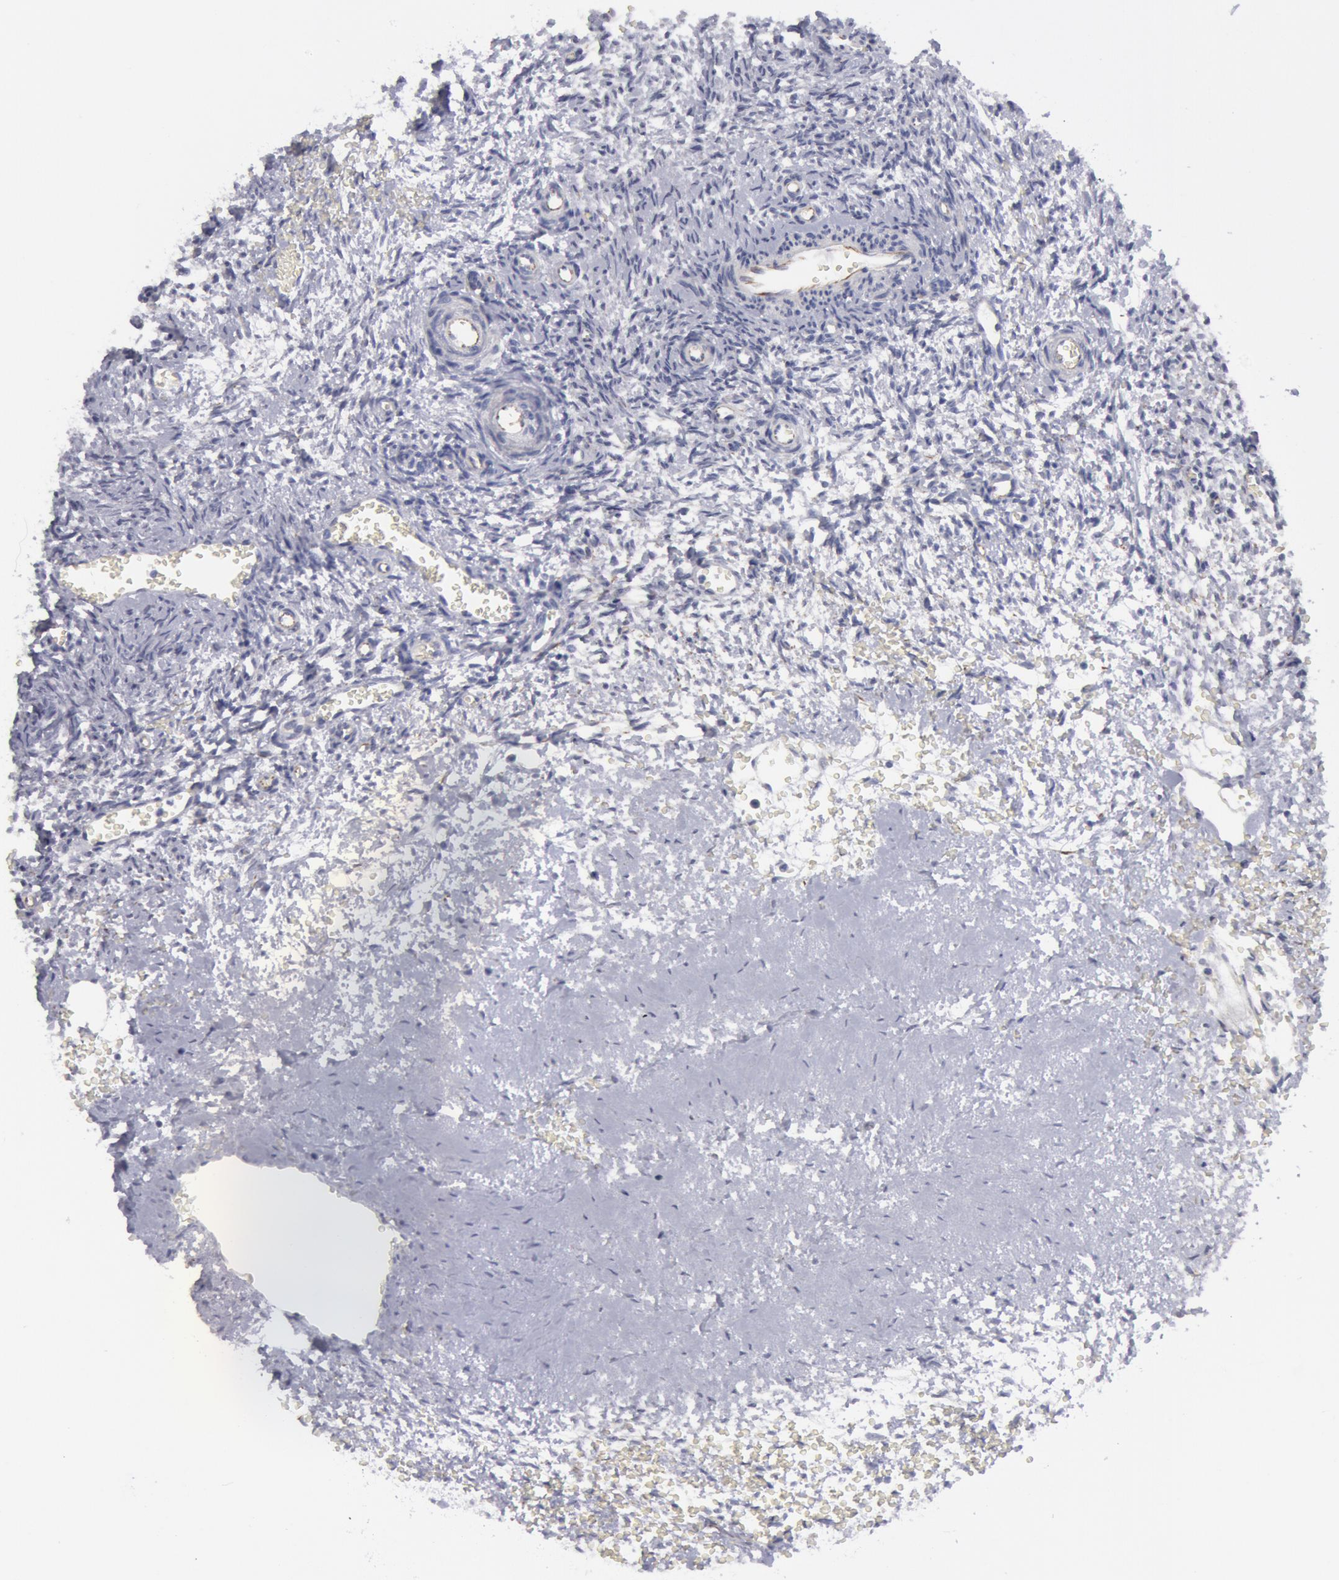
{"staining": {"intensity": "negative", "quantity": "none", "location": "none"}, "tissue": "ovary", "cell_type": "Follicle cells", "image_type": "normal", "snomed": [{"axis": "morphology", "description": "Normal tissue, NOS"}, {"axis": "topography", "description": "Ovary"}], "caption": "DAB immunohistochemical staining of normal human ovary exhibits no significant positivity in follicle cells.", "gene": "SMC1B", "patient": {"sex": "female", "age": 39}}